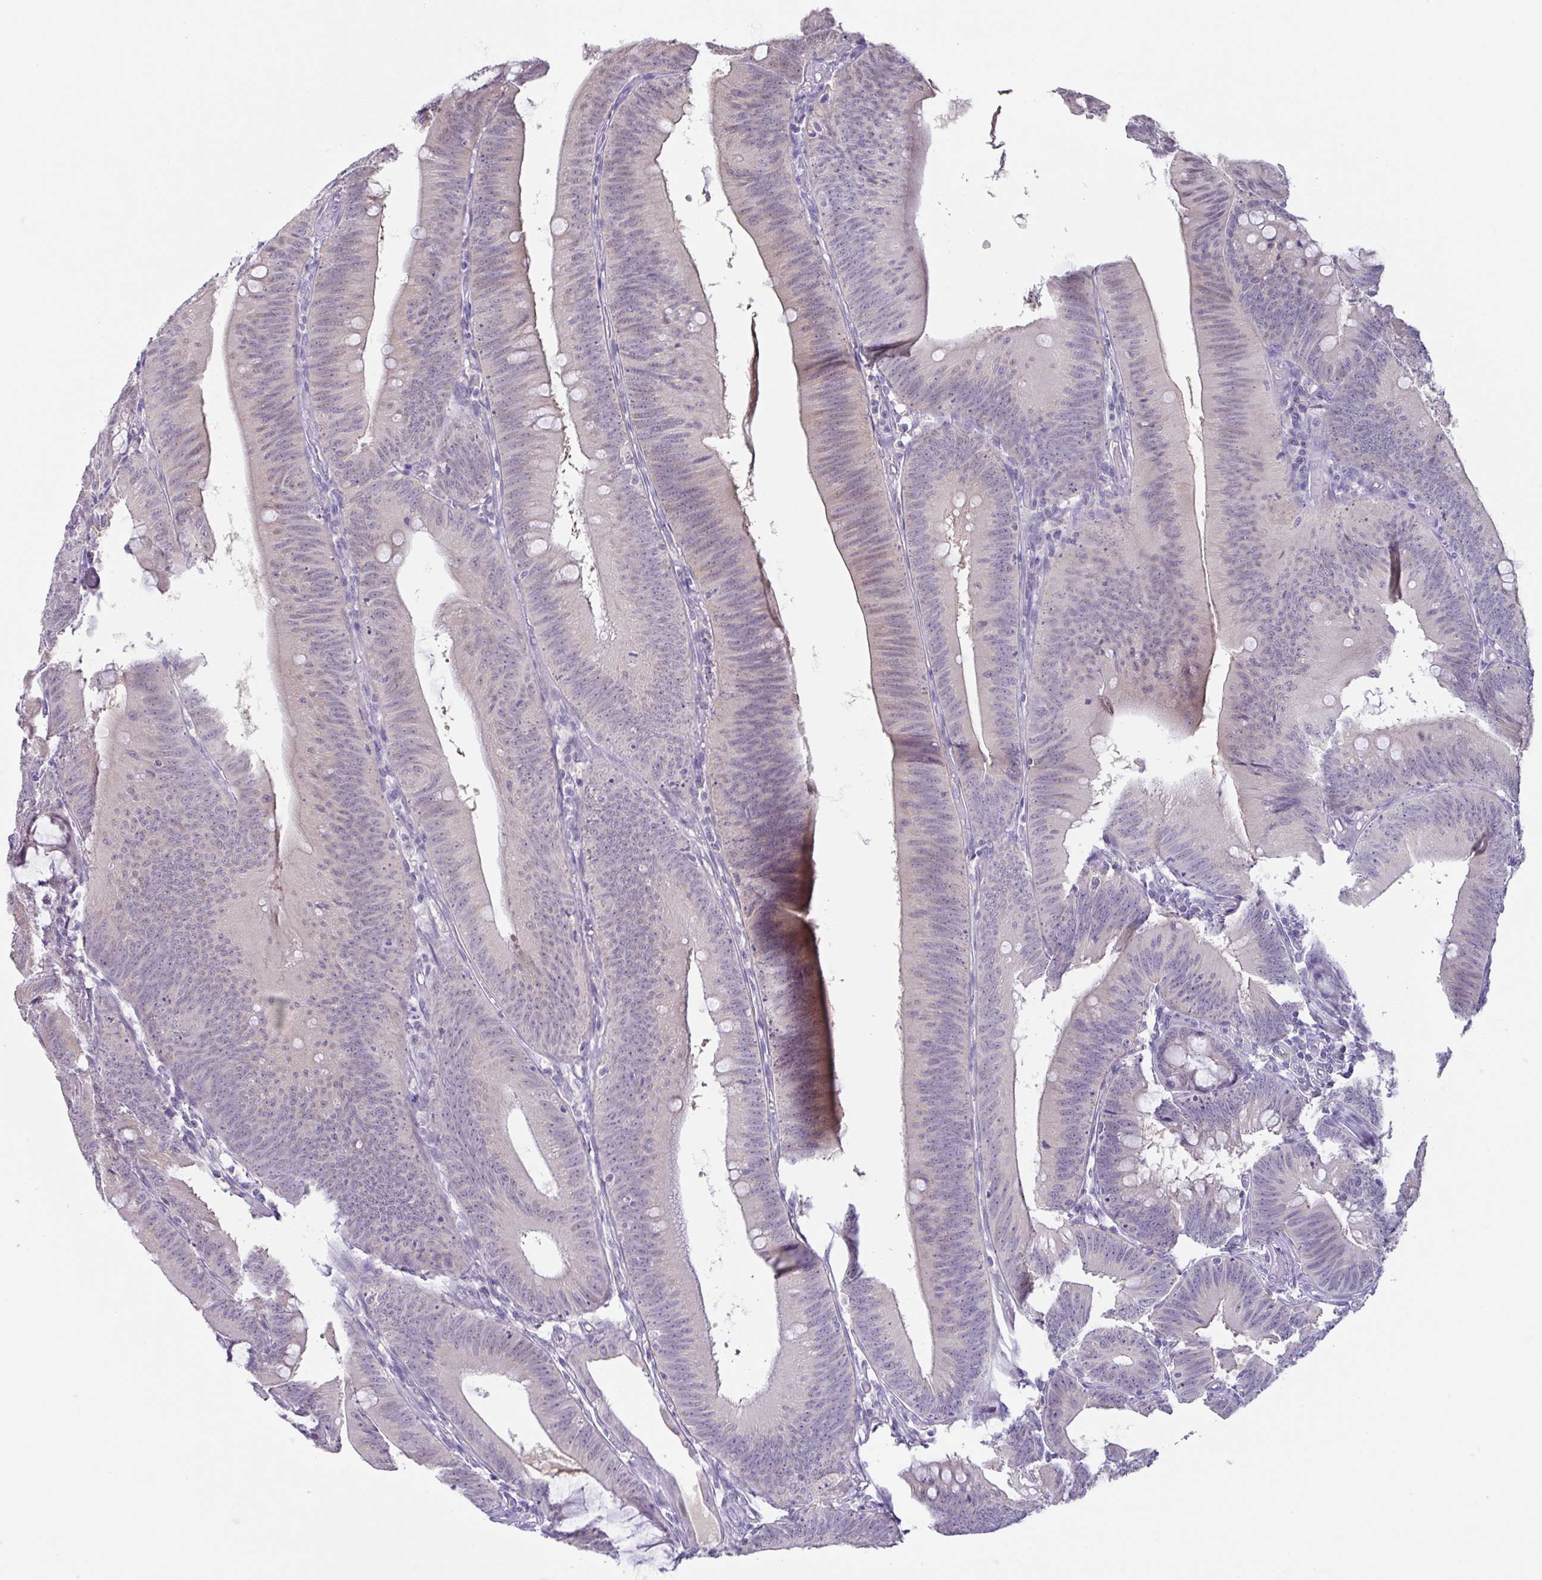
{"staining": {"intensity": "negative", "quantity": "none", "location": "none"}, "tissue": "colorectal cancer", "cell_type": "Tumor cells", "image_type": "cancer", "snomed": [{"axis": "morphology", "description": "Adenocarcinoma, NOS"}, {"axis": "topography", "description": "Colon"}], "caption": "The image shows no staining of tumor cells in colorectal adenocarcinoma.", "gene": "CGNL1", "patient": {"sex": "male", "age": 84}}